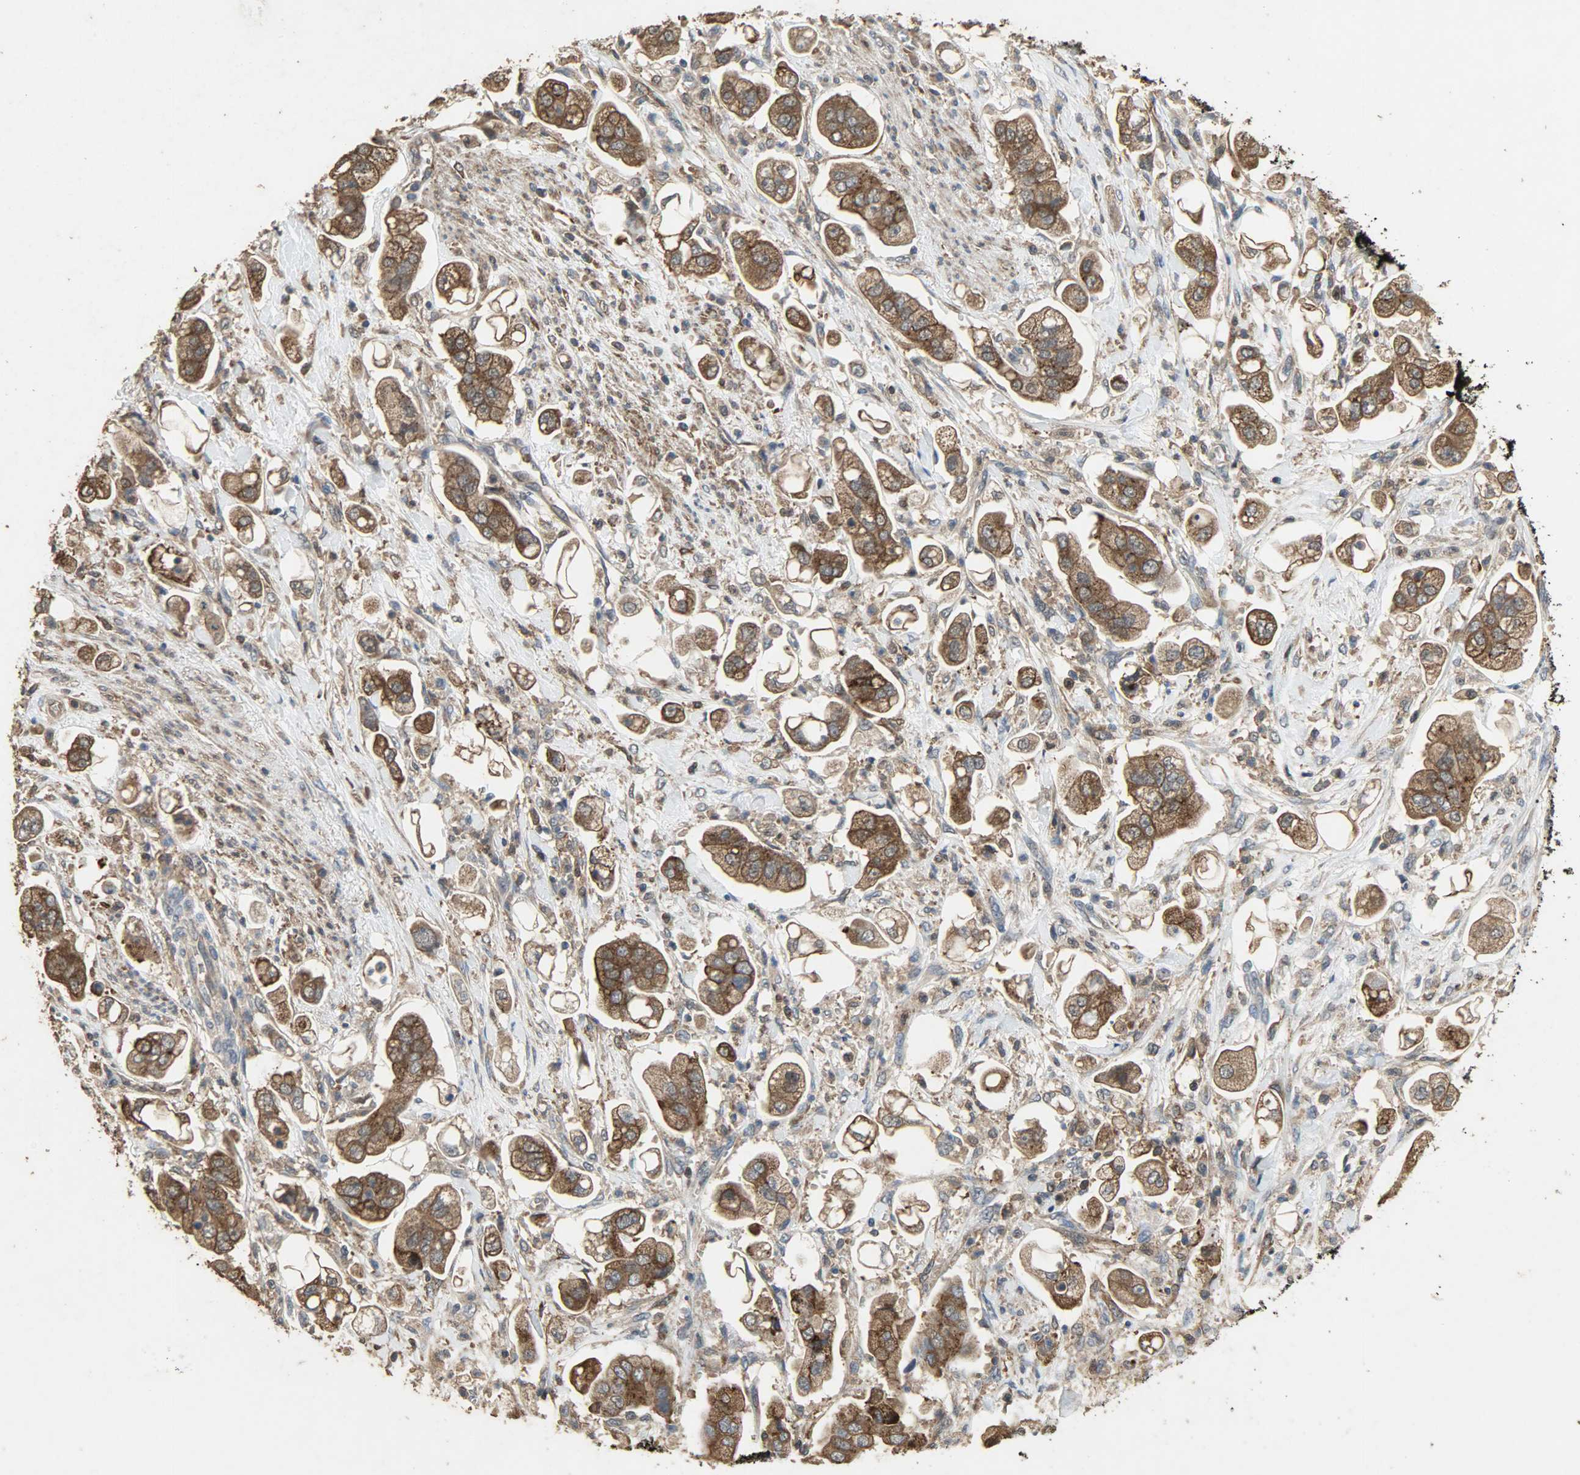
{"staining": {"intensity": "moderate", "quantity": ">75%", "location": "cytoplasmic/membranous"}, "tissue": "stomach cancer", "cell_type": "Tumor cells", "image_type": "cancer", "snomed": [{"axis": "morphology", "description": "Adenocarcinoma, NOS"}, {"axis": "topography", "description": "Stomach"}], "caption": "Stomach cancer stained for a protein (brown) shows moderate cytoplasmic/membranous positive positivity in approximately >75% of tumor cells.", "gene": "CDKN2C", "patient": {"sex": "male", "age": 62}}